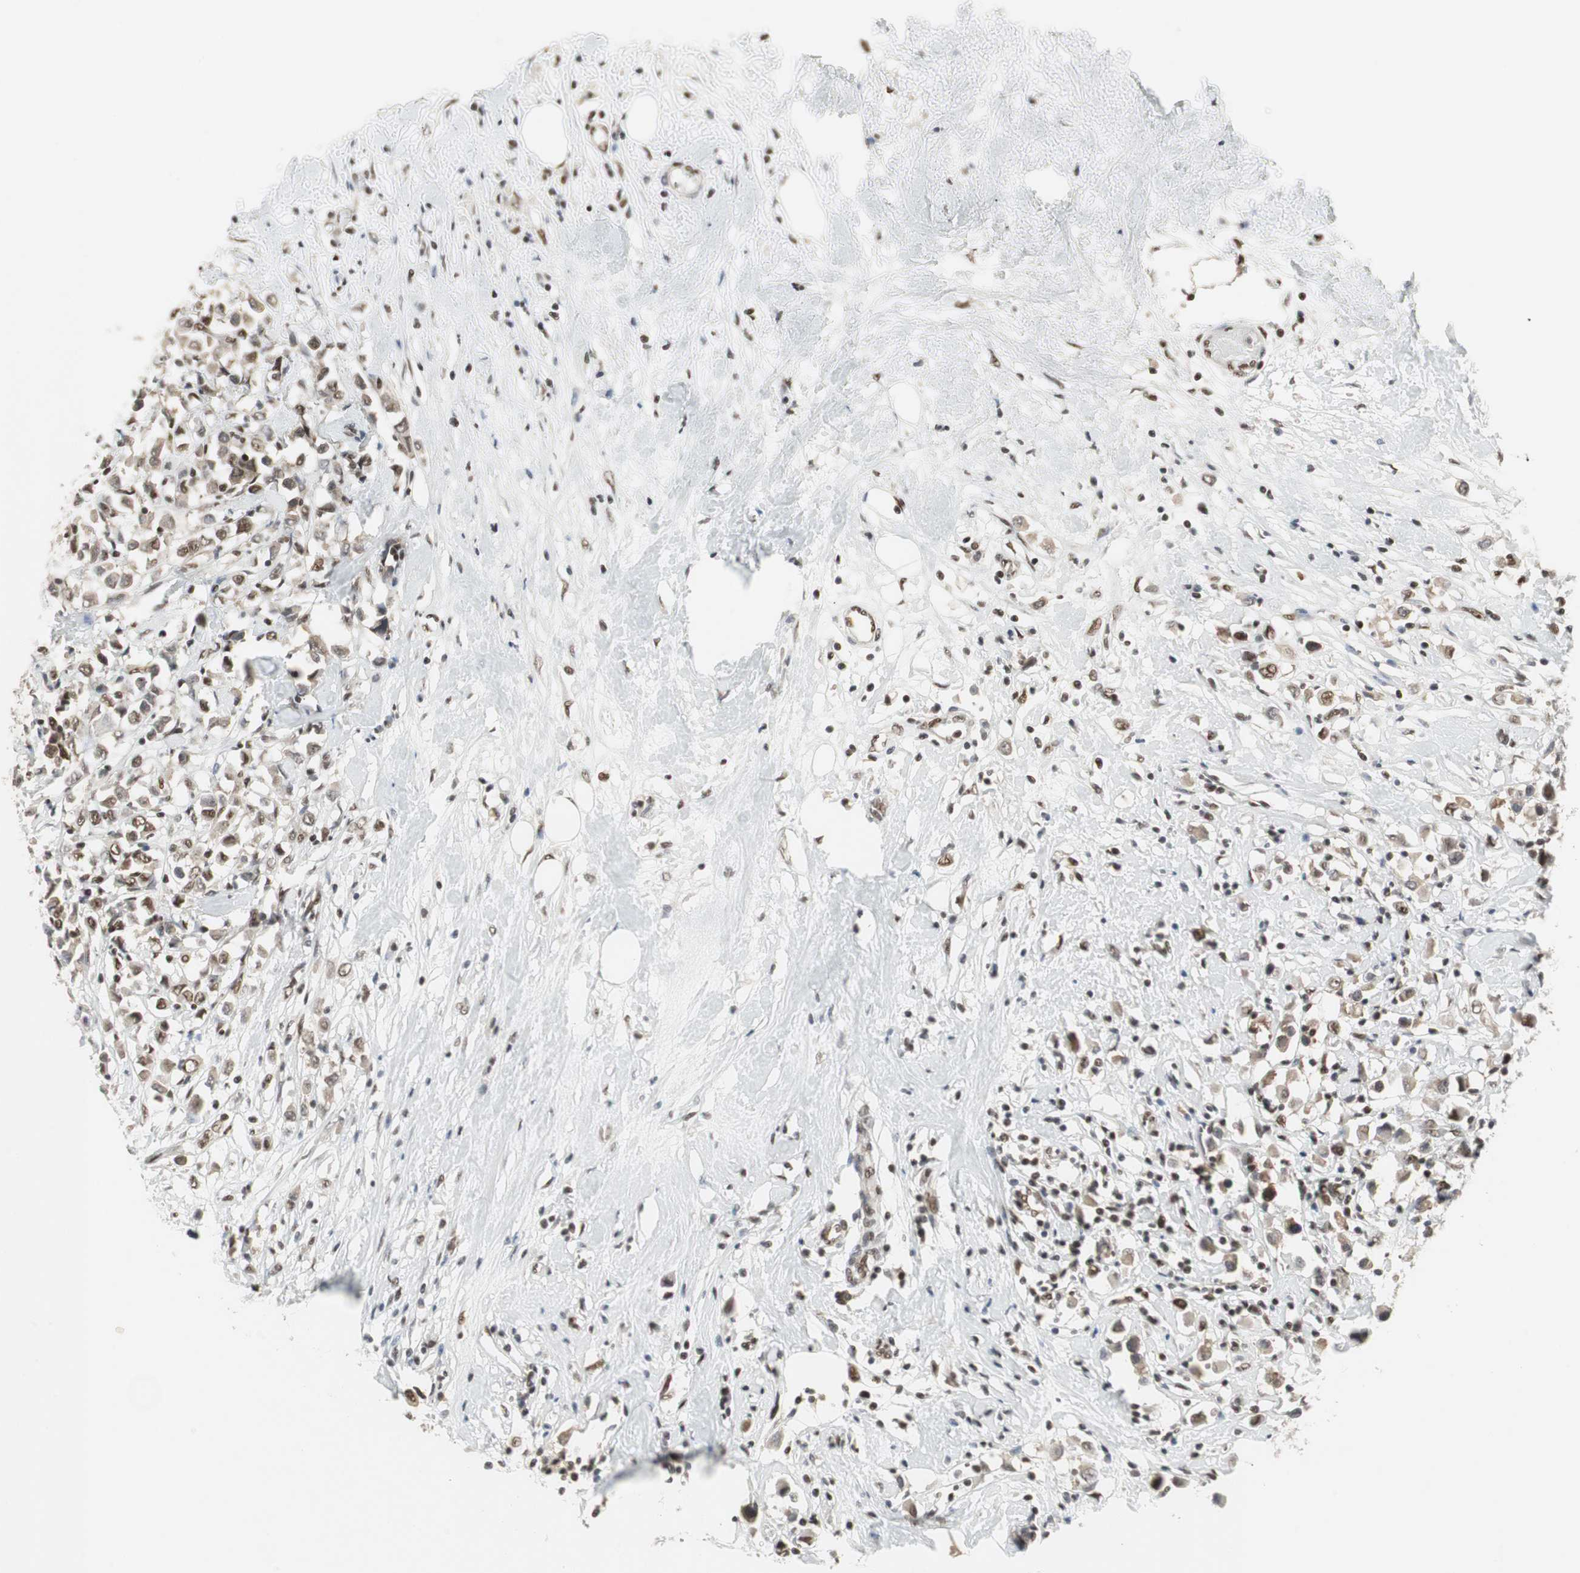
{"staining": {"intensity": "strong", "quantity": ">75%", "location": "nuclear"}, "tissue": "breast cancer", "cell_type": "Tumor cells", "image_type": "cancer", "snomed": [{"axis": "morphology", "description": "Duct carcinoma"}, {"axis": "topography", "description": "Breast"}], "caption": "The photomicrograph shows immunohistochemical staining of breast cancer (intraductal carcinoma). There is strong nuclear positivity is identified in approximately >75% of tumor cells. Using DAB (brown) and hematoxylin (blue) stains, captured at high magnification using brightfield microscopy.", "gene": "RTF1", "patient": {"sex": "female", "age": 61}}